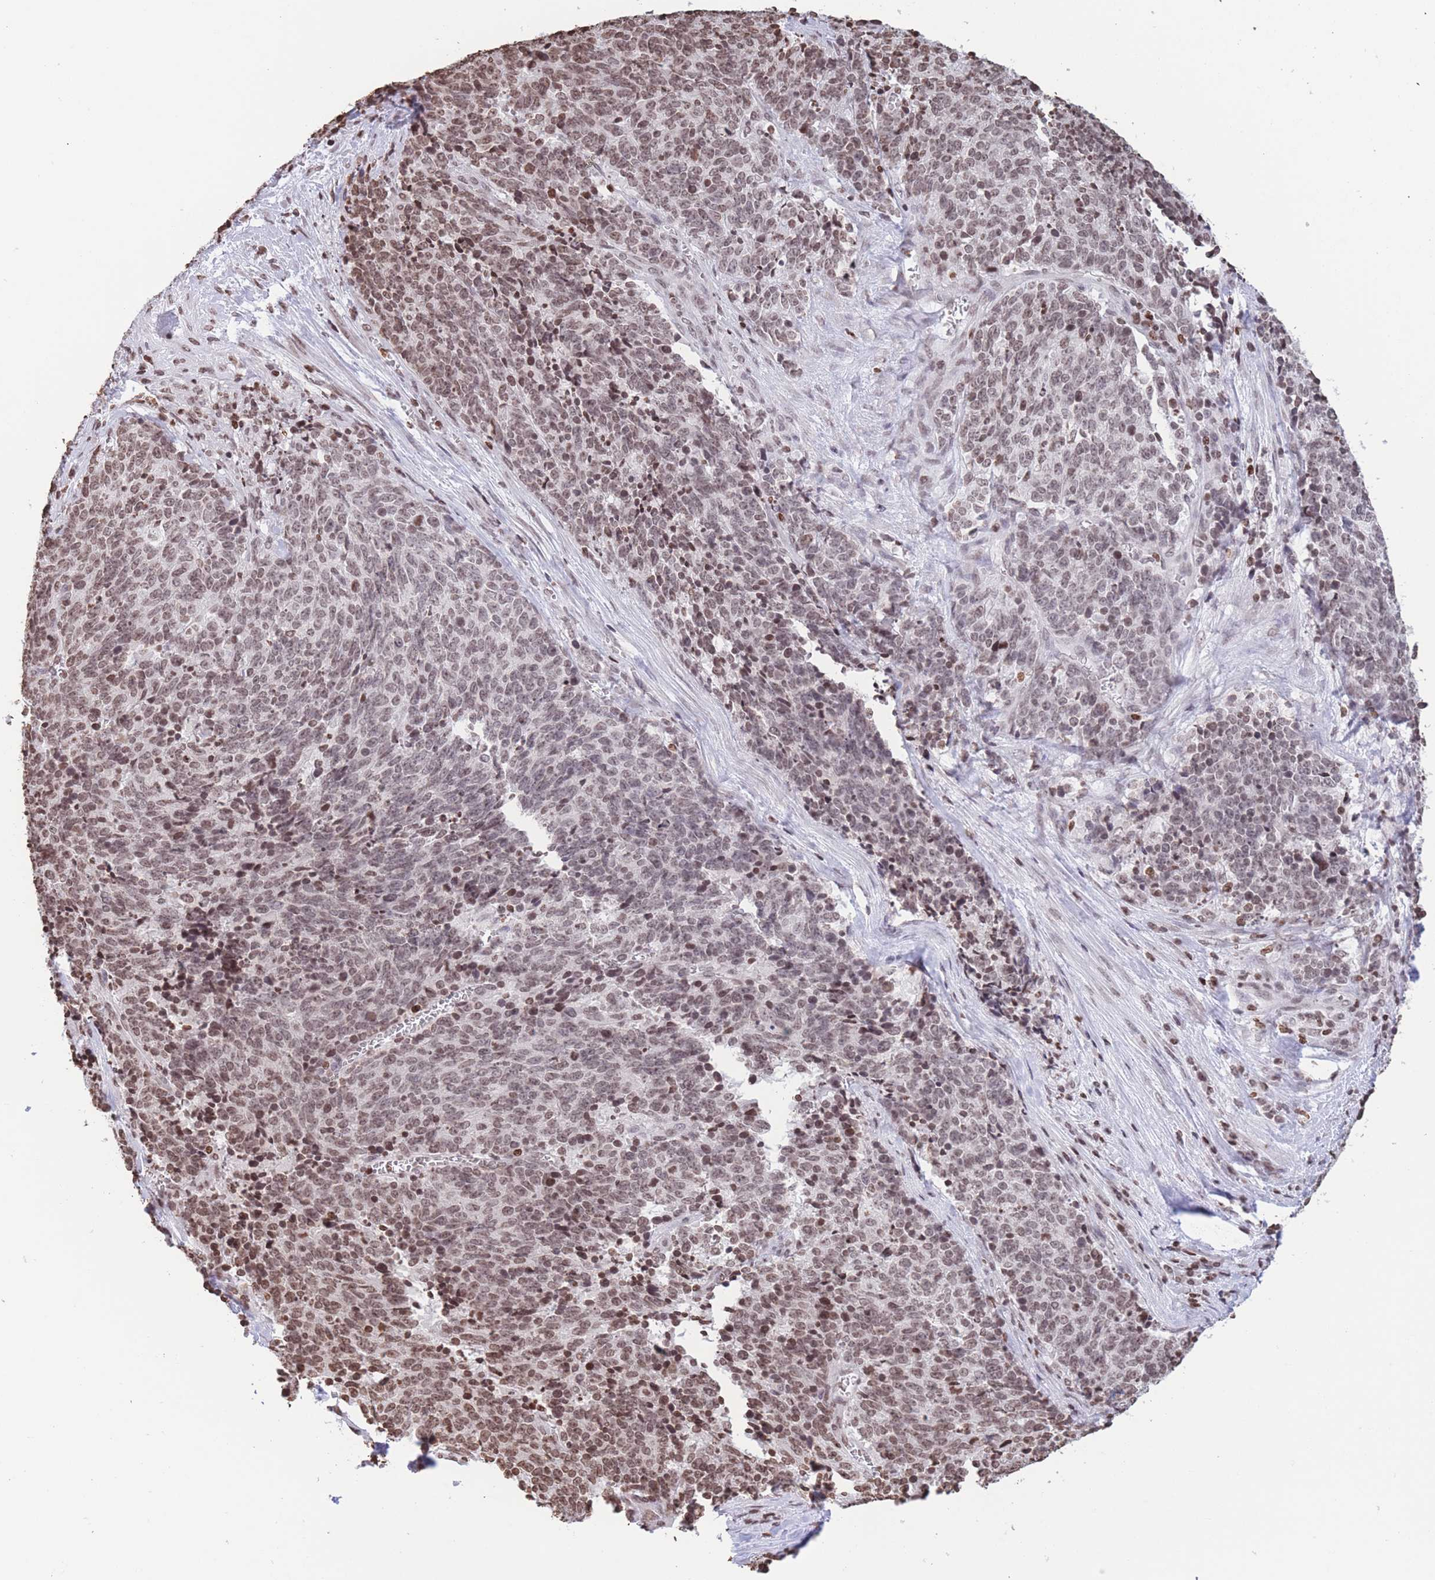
{"staining": {"intensity": "moderate", "quantity": ">75%", "location": "nuclear"}, "tissue": "cervical cancer", "cell_type": "Tumor cells", "image_type": "cancer", "snomed": [{"axis": "morphology", "description": "Squamous cell carcinoma, NOS"}, {"axis": "topography", "description": "Cervix"}], "caption": "Cervical cancer tissue reveals moderate nuclear expression in approximately >75% of tumor cells, visualized by immunohistochemistry.", "gene": "H2BC11", "patient": {"sex": "female", "age": 29}}